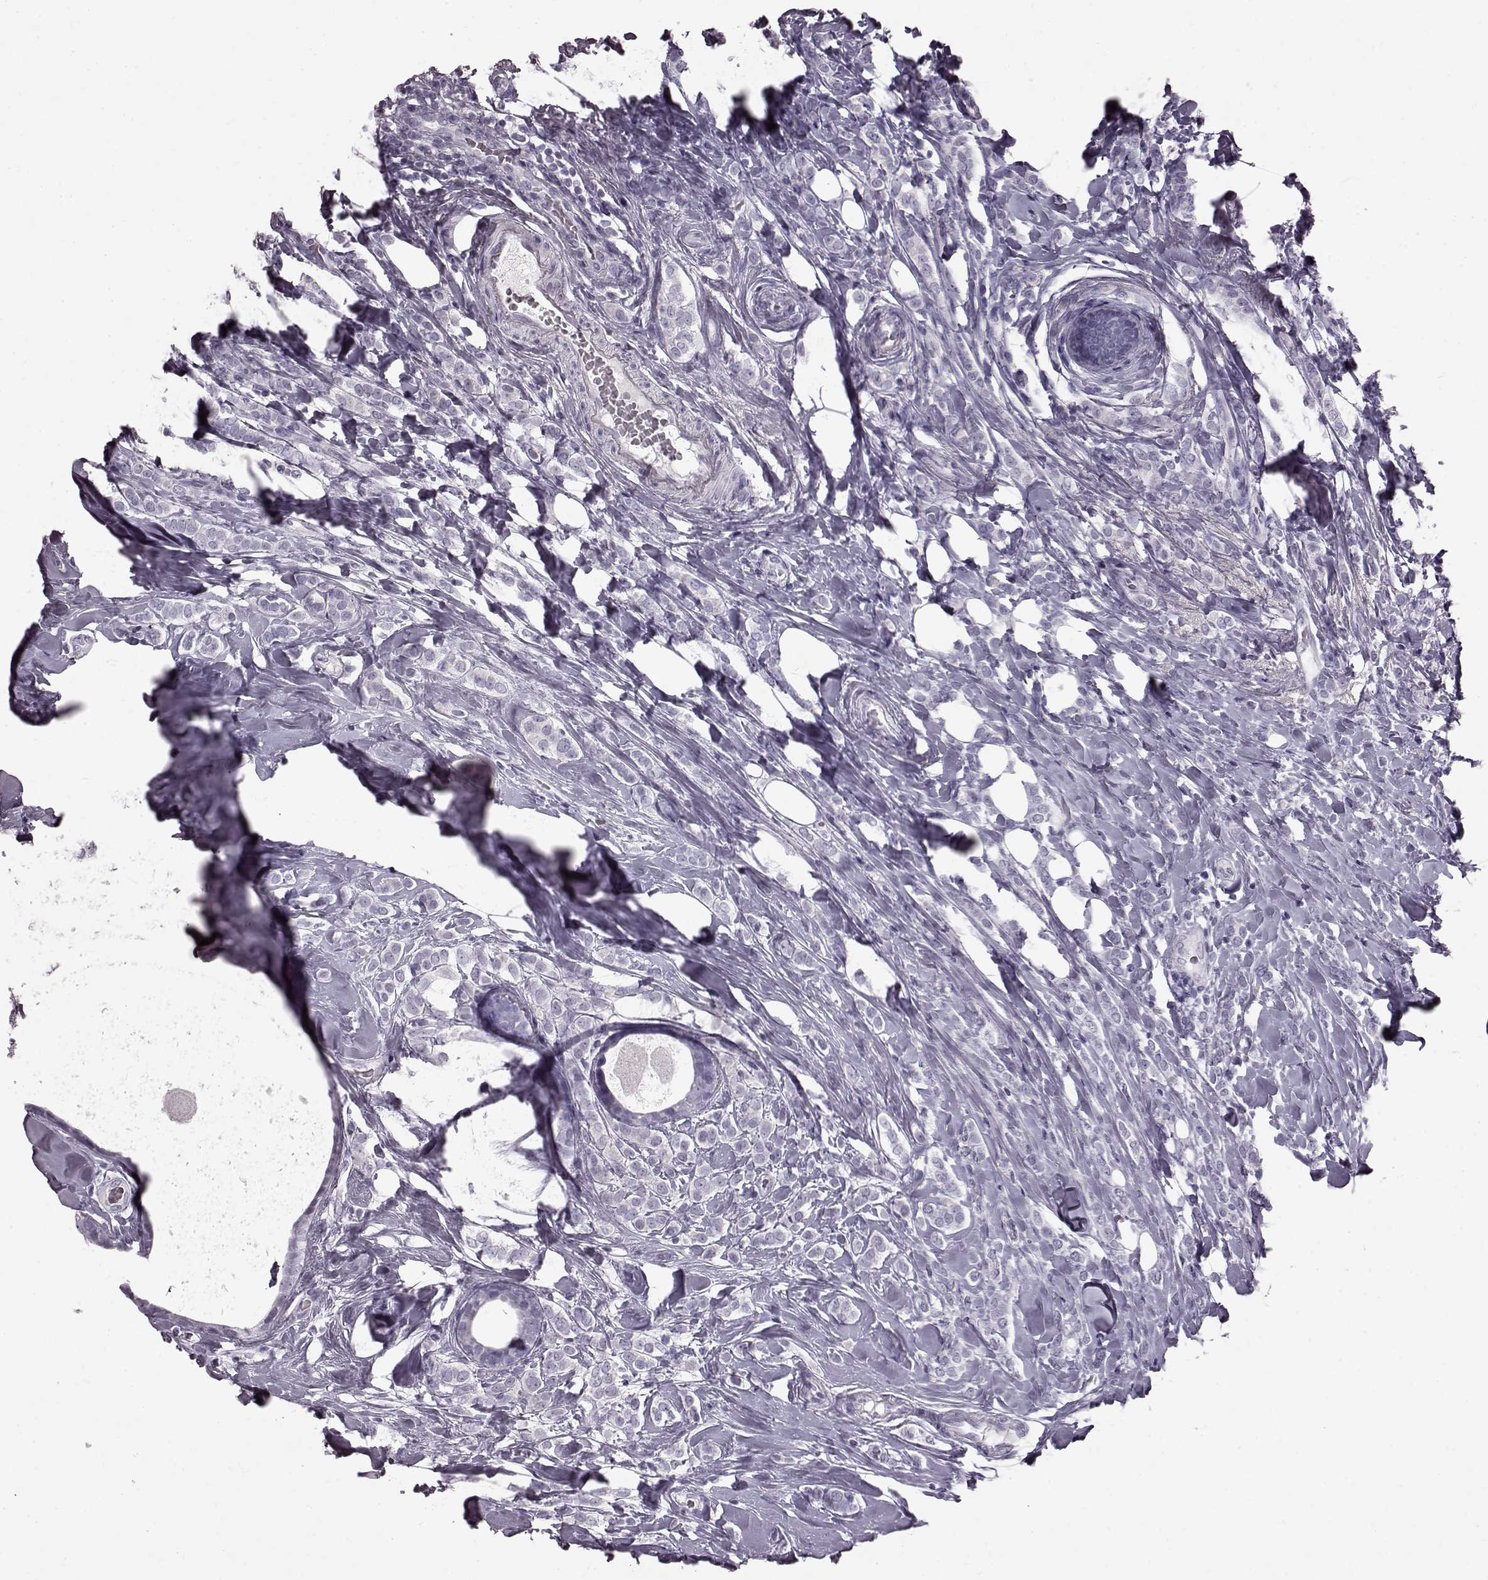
{"staining": {"intensity": "negative", "quantity": "none", "location": "none"}, "tissue": "breast cancer", "cell_type": "Tumor cells", "image_type": "cancer", "snomed": [{"axis": "morphology", "description": "Lobular carcinoma"}, {"axis": "topography", "description": "Breast"}], "caption": "Immunohistochemistry (IHC) micrograph of human lobular carcinoma (breast) stained for a protein (brown), which demonstrates no positivity in tumor cells. (Stains: DAB immunohistochemistry with hematoxylin counter stain, Microscopy: brightfield microscopy at high magnification).", "gene": "TCHHL1", "patient": {"sex": "female", "age": 49}}